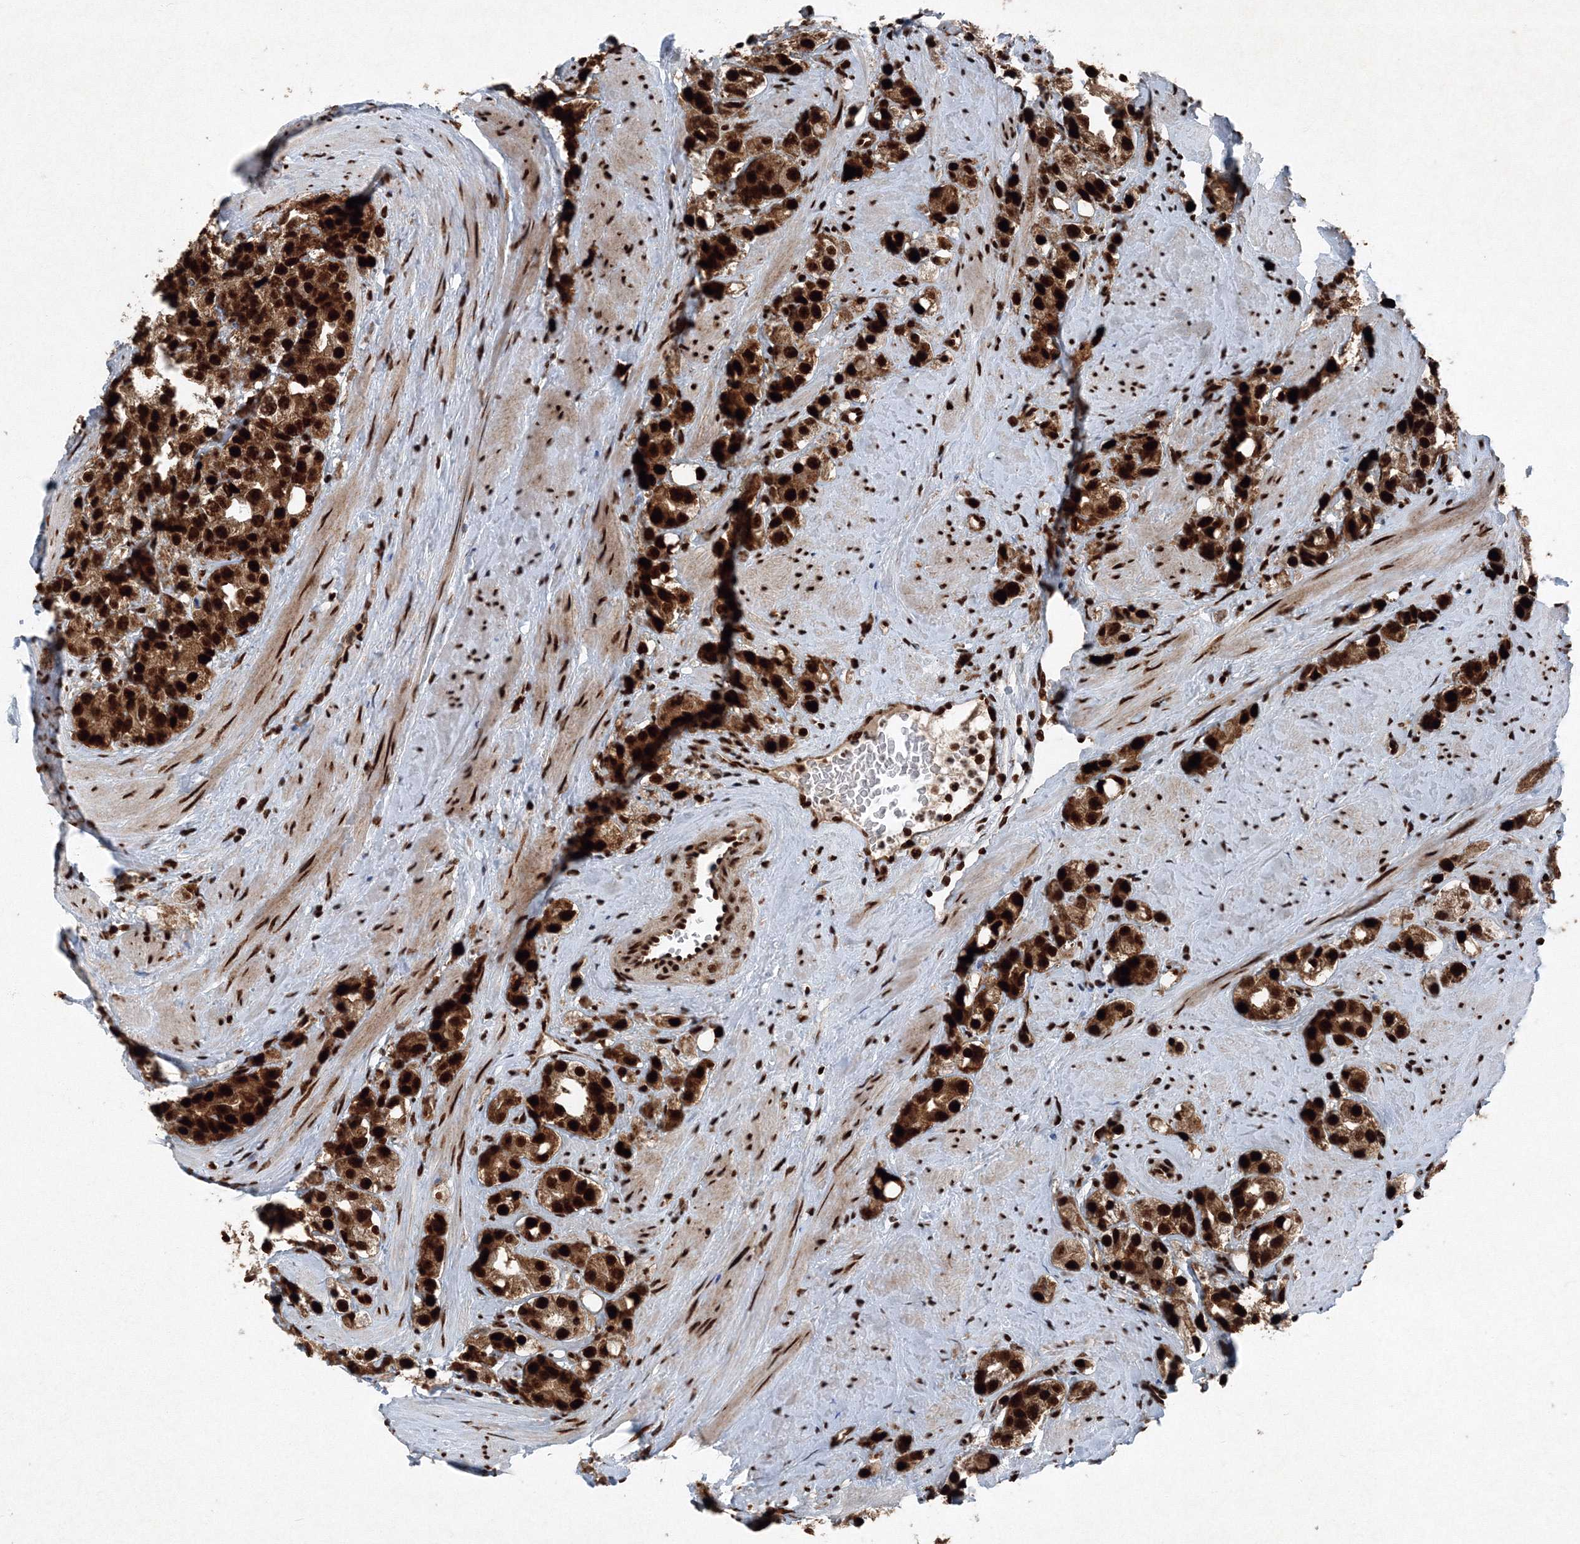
{"staining": {"intensity": "strong", "quantity": ">75%", "location": "cytoplasmic/membranous,nuclear"}, "tissue": "prostate cancer", "cell_type": "Tumor cells", "image_type": "cancer", "snomed": [{"axis": "morphology", "description": "Adenocarcinoma, NOS"}, {"axis": "topography", "description": "Prostate"}], "caption": "IHC staining of prostate cancer, which shows high levels of strong cytoplasmic/membranous and nuclear positivity in approximately >75% of tumor cells indicating strong cytoplasmic/membranous and nuclear protein positivity. The staining was performed using DAB (3,3'-diaminobenzidine) (brown) for protein detection and nuclei were counterstained in hematoxylin (blue).", "gene": "SNRPC", "patient": {"sex": "male", "age": 79}}